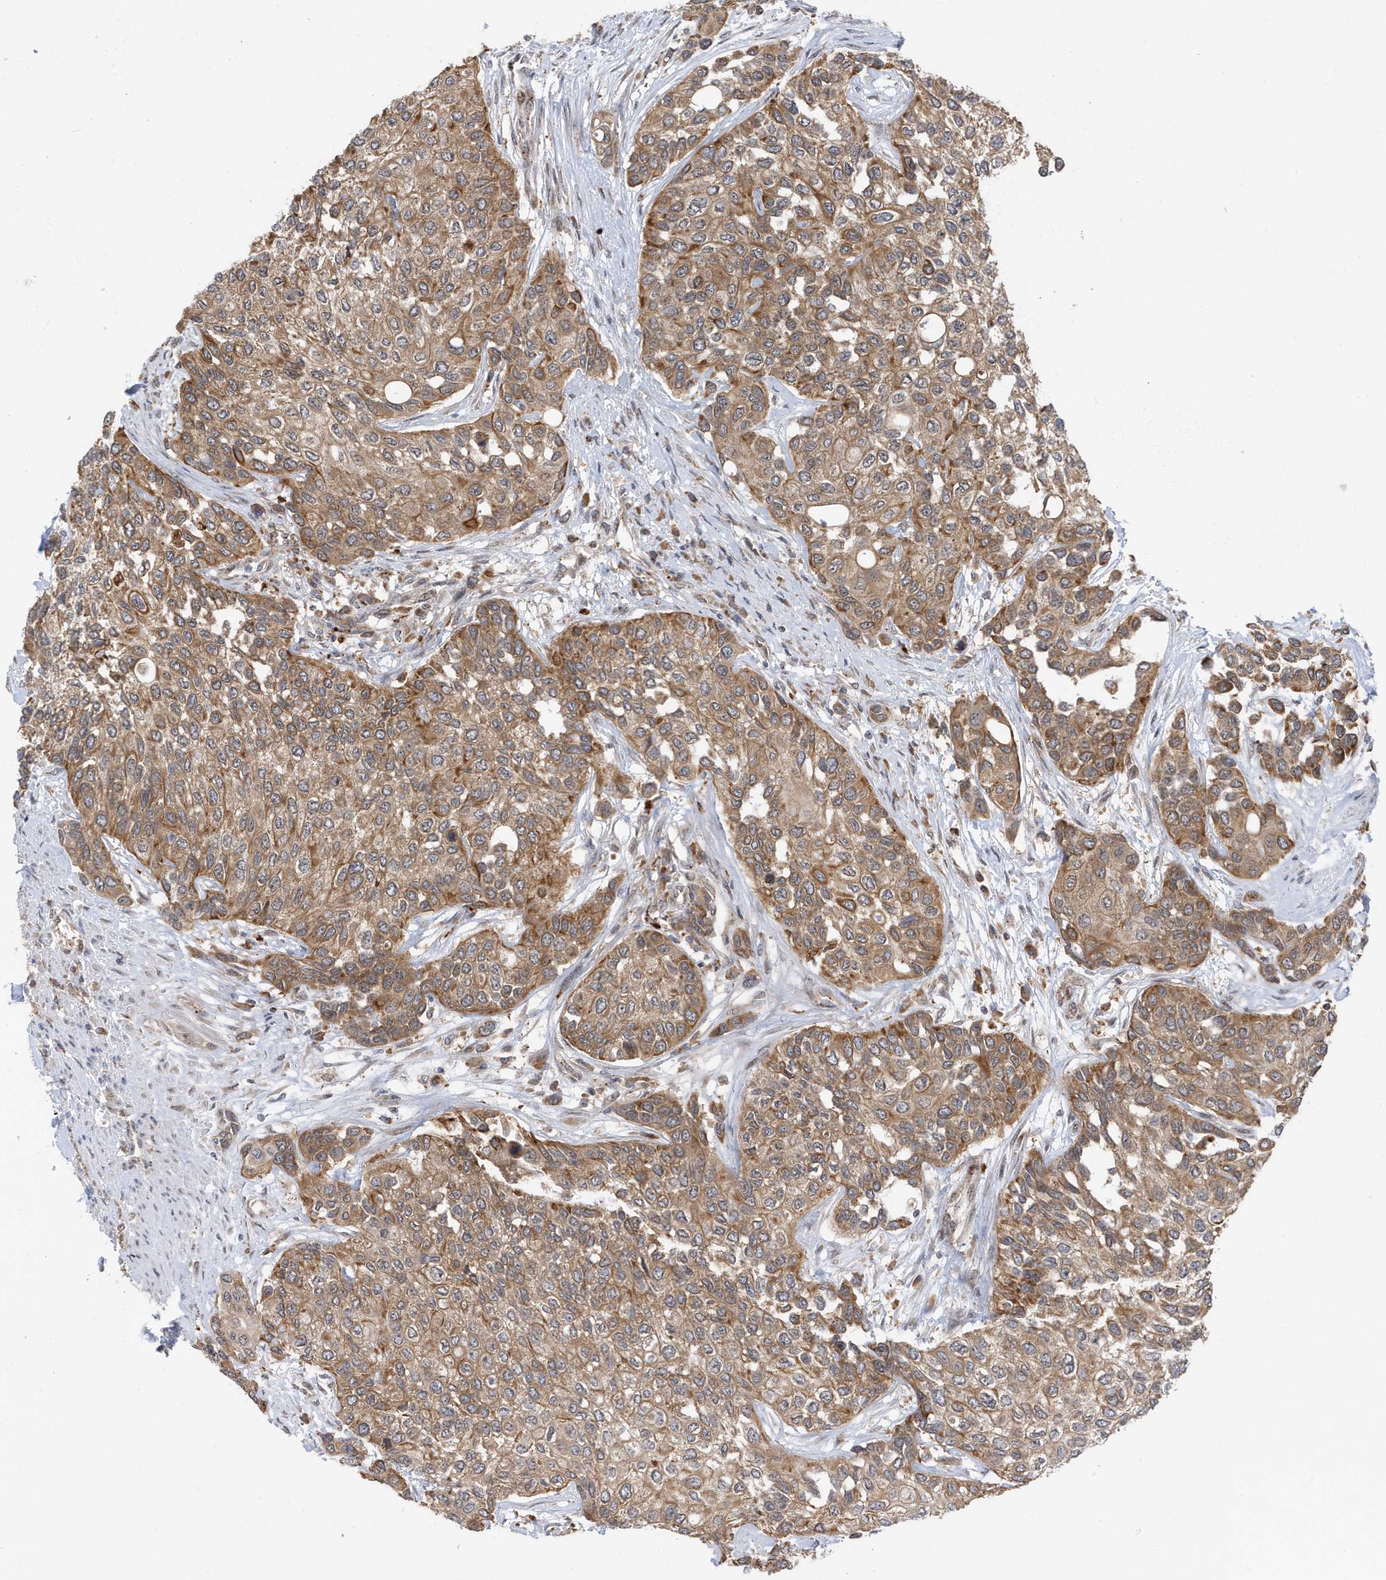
{"staining": {"intensity": "moderate", "quantity": ">75%", "location": "cytoplasmic/membranous"}, "tissue": "urothelial cancer", "cell_type": "Tumor cells", "image_type": "cancer", "snomed": [{"axis": "morphology", "description": "Normal tissue, NOS"}, {"axis": "morphology", "description": "Urothelial carcinoma, High grade"}, {"axis": "topography", "description": "Vascular tissue"}, {"axis": "topography", "description": "Urinary bladder"}], "caption": "A brown stain highlights moderate cytoplasmic/membranous expression of a protein in human high-grade urothelial carcinoma tumor cells.", "gene": "ZNF507", "patient": {"sex": "female", "age": 56}}